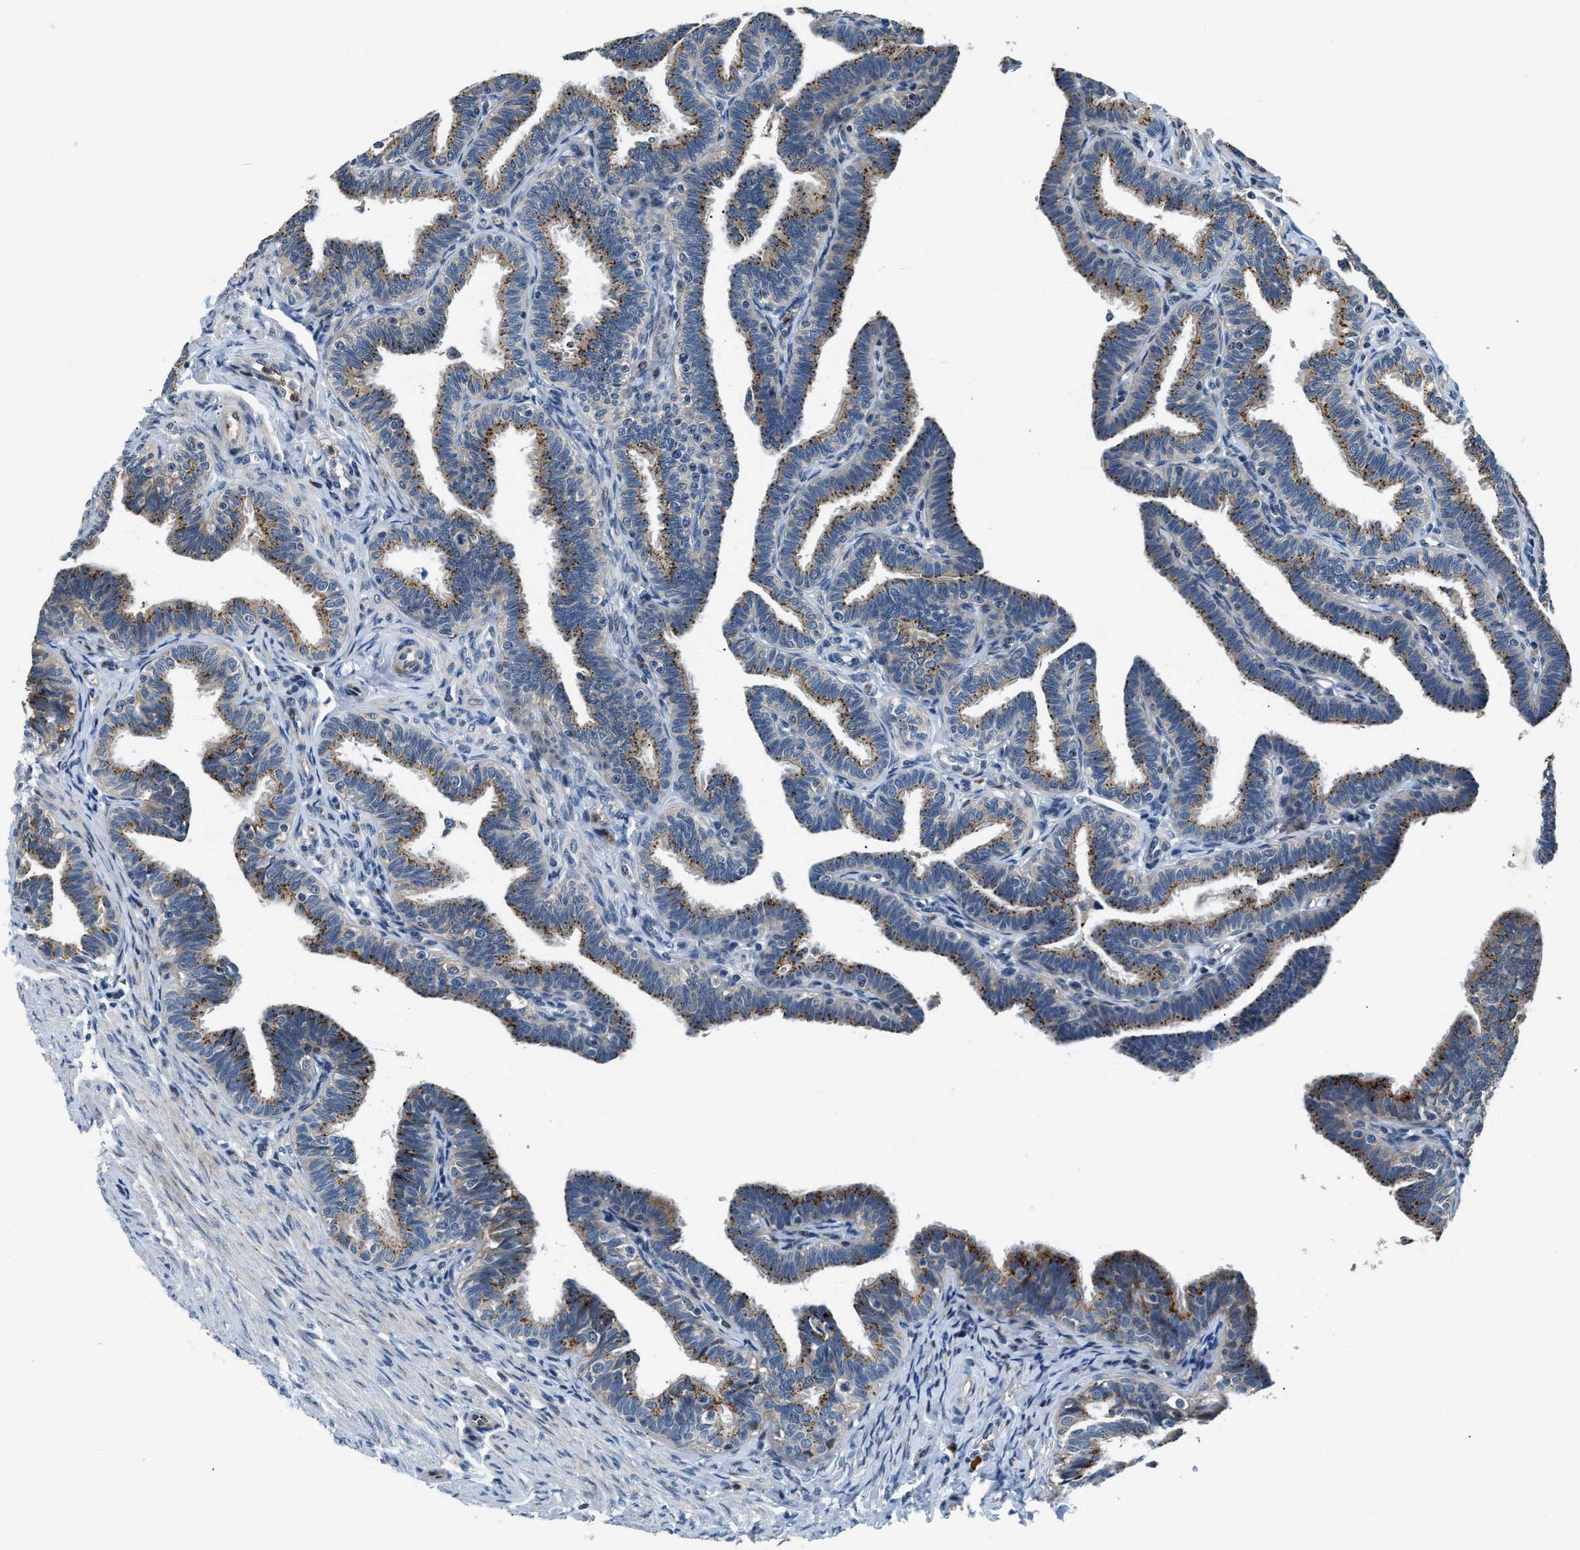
{"staining": {"intensity": "moderate", "quantity": ">75%", "location": "cytoplasmic/membranous"}, "tissue": "fallopian tube", "cell_type": "Glandular cells", "image_type": "normal", "snomed": [{"axis": "morphology", "description": "Normal tissue, NOS"}, {"axis": "topography", "description": "Fallopian tube"}, {"axis": "topography", "description": "Ovary"}], "caption": "Immunohistochemical staining of benign human fallopian tube reveals moderate cytoplasmic/membranous protein staining in about >75% of glandular cells.", "gene": "FUT8", "patient": {"sex": "female", "age": 23}}